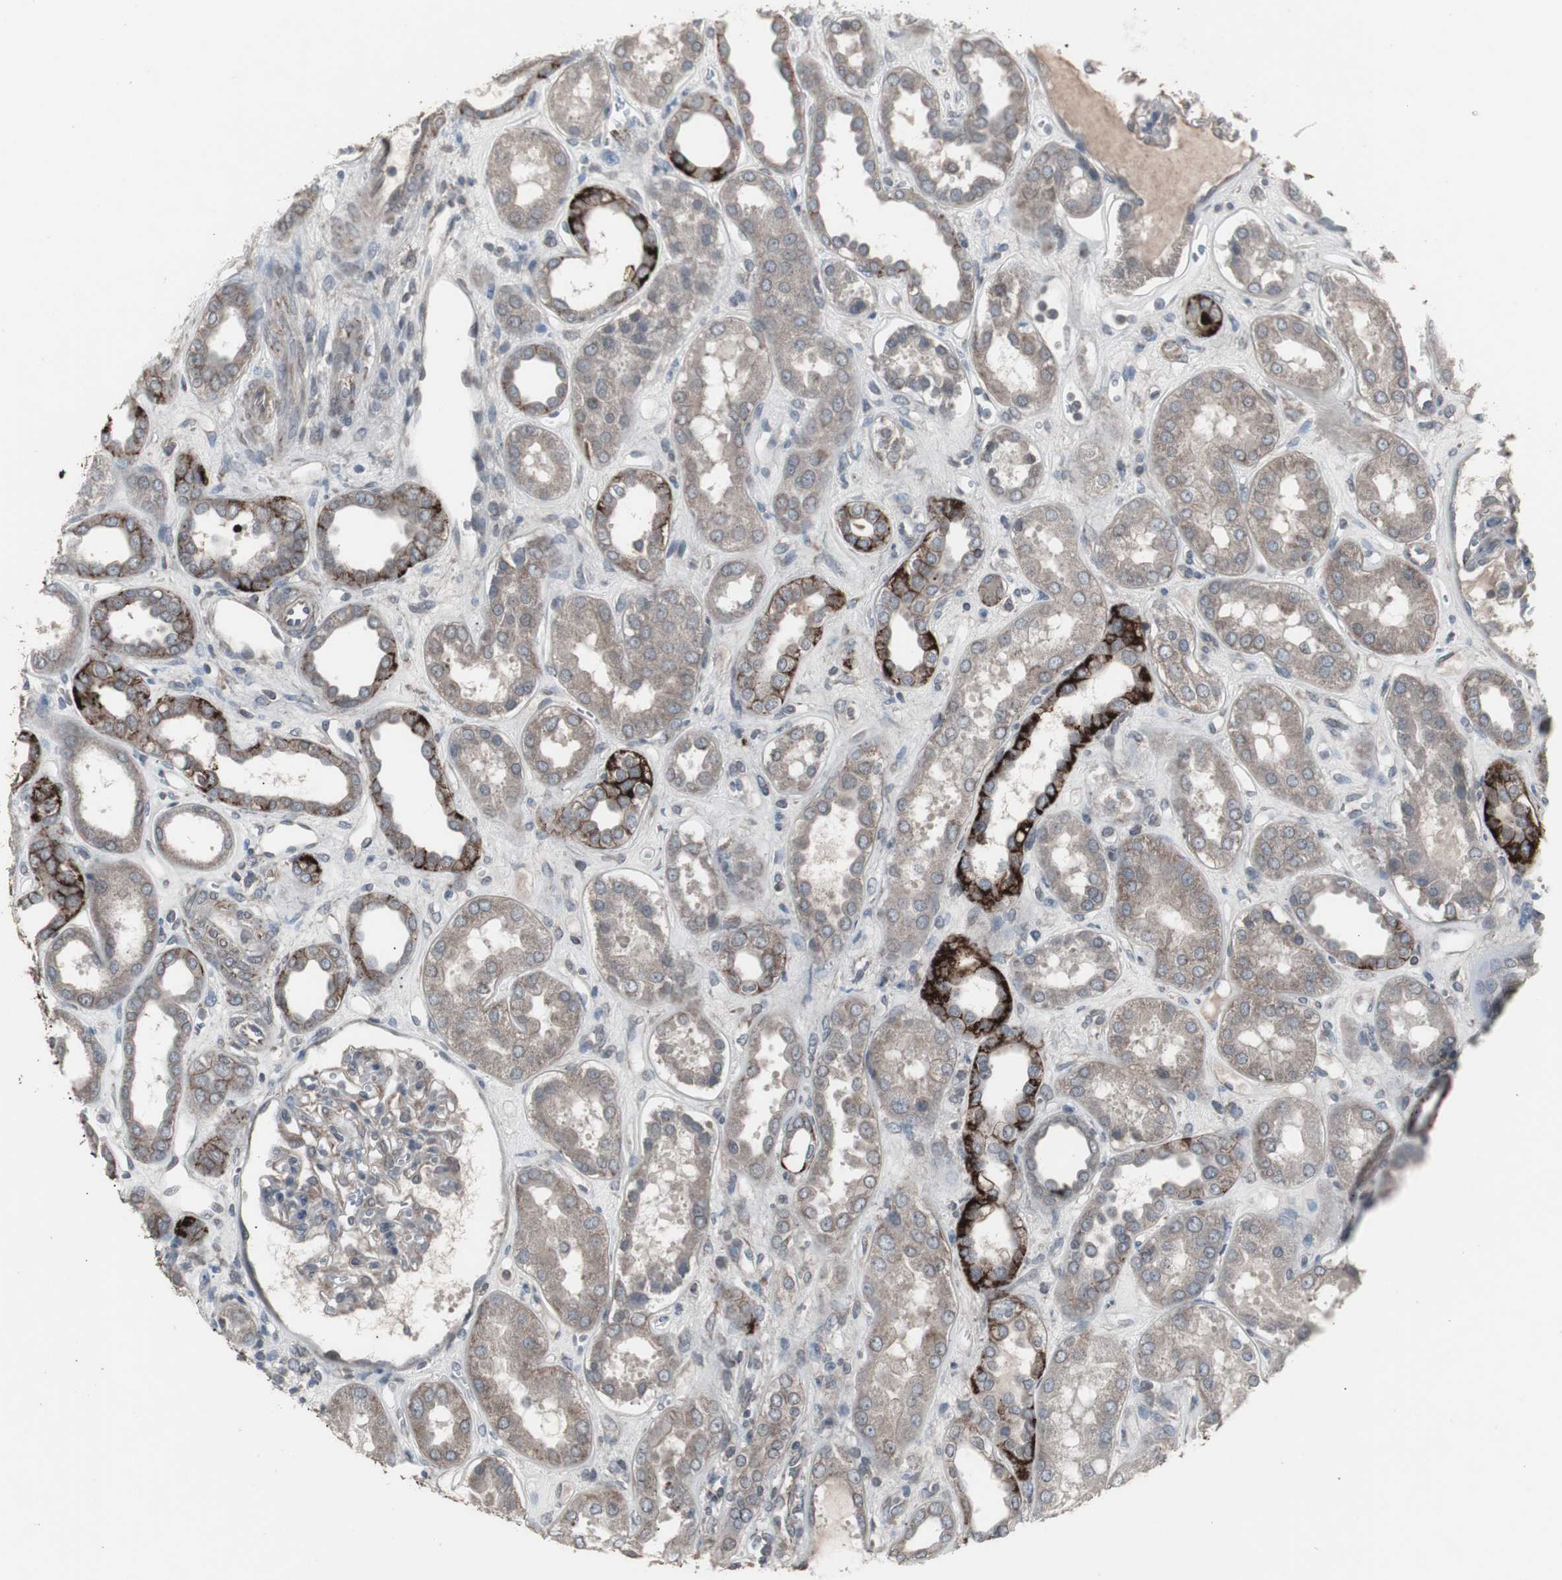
{"staining": {"intensity": "negative", "quantity": "none", "location": "none"}, "tissue": "kidney", "cell_type": "Cells in glomeruli", "image_type": "normal", "snomed": [{"axis": "morphology", "description": "Normal tissue, NOS"}, {"axis": "topography", "description": "Kidney"}], "caption": "IHC photomicrograph of unremarkable kidney stained for a protein (brown), which demonstrates no expression in cells in glomeruli.", "gene": "SSTR2", "patient": {"sex": "male", "age": 59}}